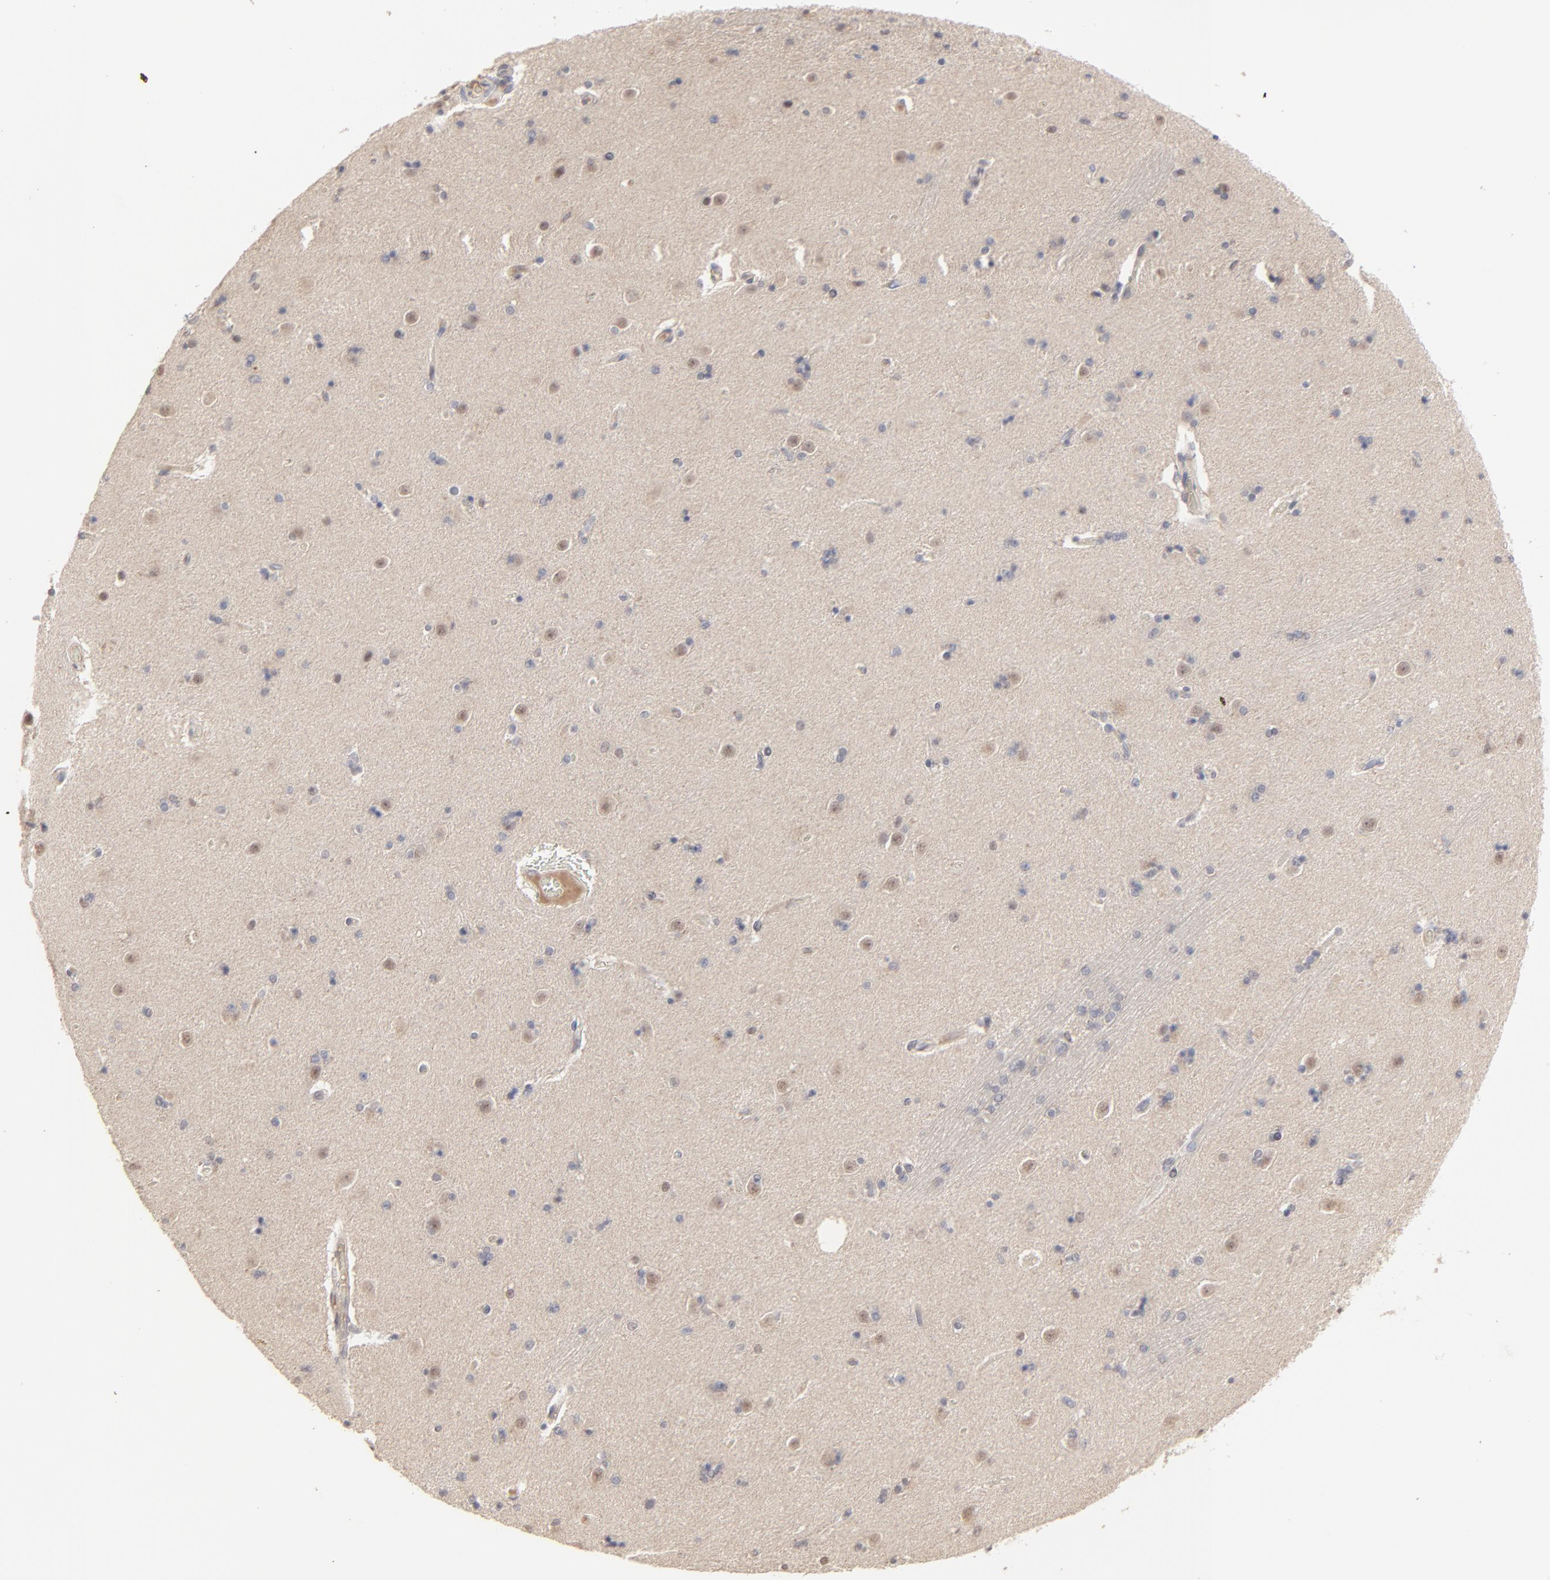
{"staining": {"intensity": "negative", "quantity": "none", "location": "none"}, "tissue": "caudate", "cell_type": "Glial cells", "image_type": "normal", "snomed": [{"axis": "morphology", "description": "Normal tissue, NOS"}, {"axis": "topography", "description": "Lateral ventricle wall"}], "caption": "This is an IHC photomicrograph of unremarkable caudate. There is no staining in glial cells.", "gene": "FAM199X", "patient": {"sex": "female", "age": 54}}